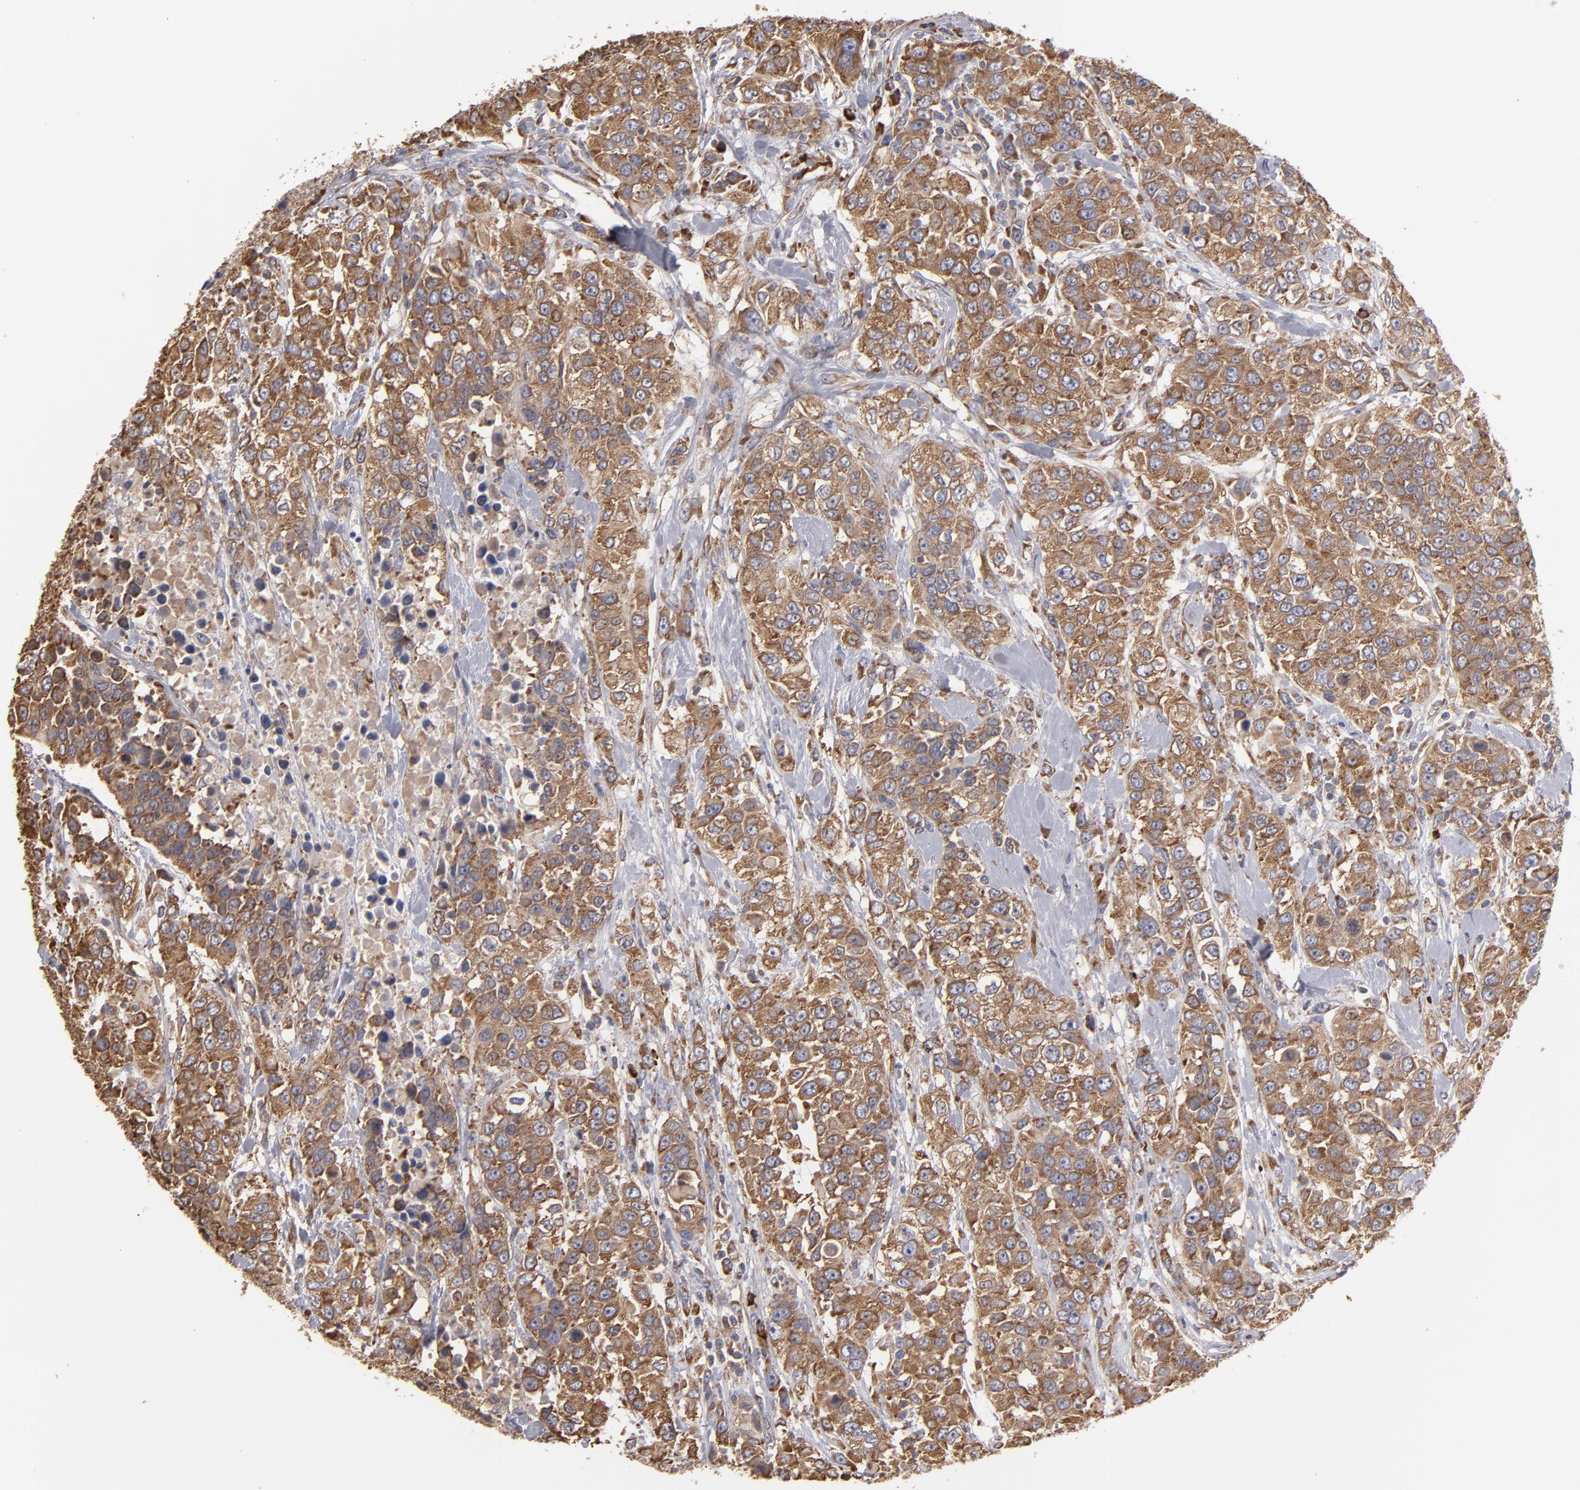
{"staining": {"intensity": "moderate", "quantity": ">75%", "location": "cytoplasmic/membranous"}, "tissue": "urothelial cancer", "cell_type": "Tumor cells", "image_type": "cancer", "snomed": [{"axis": "morphology", "description": "Urothelial carcinoma, High grade"}, {"axis": "topography", "description": "Urinary bladder"}], "caption": "Protein staining of urothelial cancer tissue displays moderate cytoplasmic/membranous positivity in about >75% of tumor cells. The staining is performed using DAB brown chromogen to label protein expression. The nuclei are counter-stained blue using hematoxylin.", "gene": "SND1", "patient": {"sex": "female", "age": 80}}